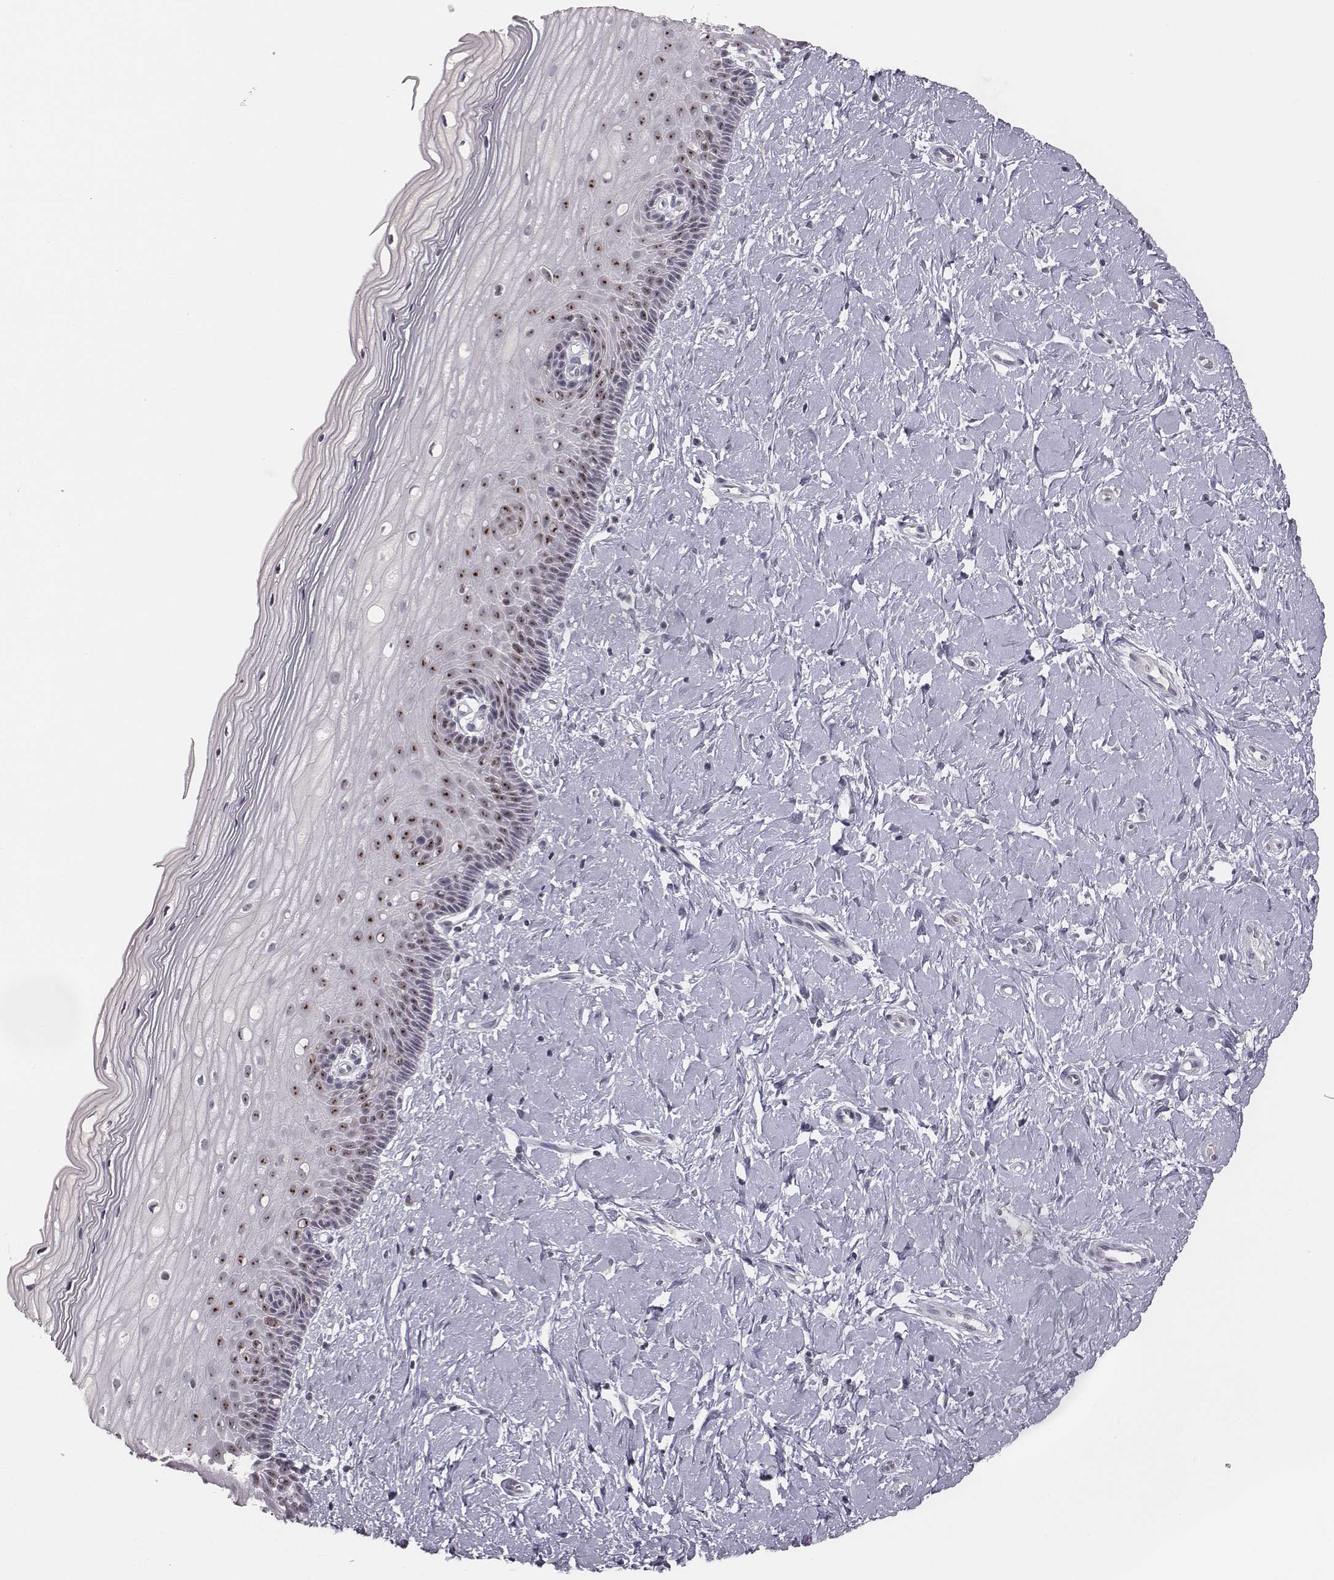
{"staining": {"intensity": "moderate", "quantity": "25%-75%", "location": "nuclear"}, "tissue": "cervix", "cell_type": "Glandular cells", "image_type": "normal", "snomed": [{"axis": "morphology", "description": "Normal tissue, NOS"}, {"axis": "topography", "description": "Cervix"}], "caption": "The micrograph demonstrates immunohistochemical staining of normal cervix. There is moderate nuclear staining is present in about 25%-75% of glandular cells.", "gene": "NIFK", "patient": {"sex": "female", "age": 37}}